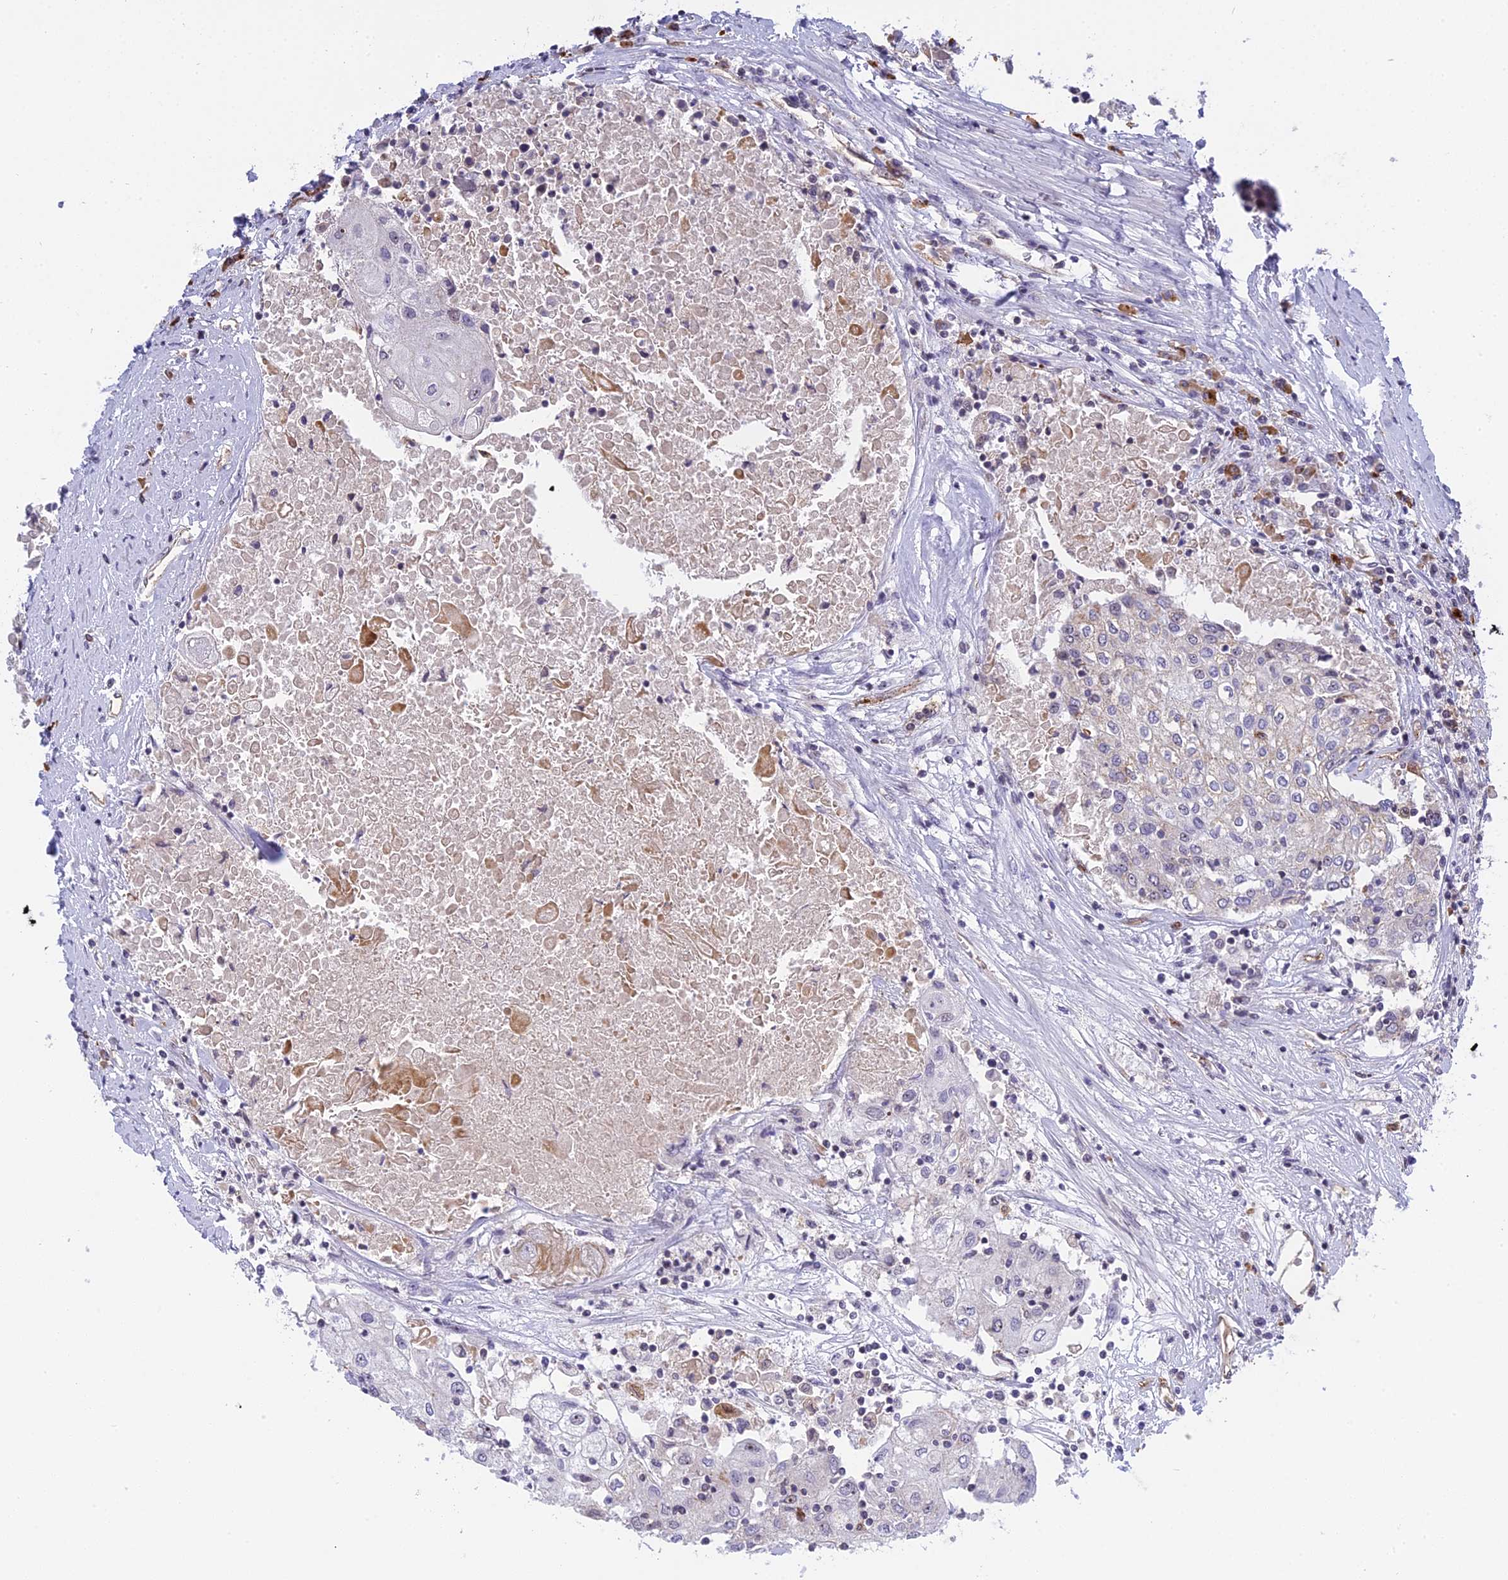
{"staining": {"intensity": "negative", "quantity": "none", "location": "none"}, "tissue": "urothelial cancer", "cell_type": "Tumor cells", "image_type": "cancer", "snomed": [{"axis": "morphology", "description": "Urothelial carcinoma, High grade"}, {"axis": "topography", "description": "Urinary bladder"}], "caption": "Immunohistochemical staining of human urothelial cancer exhibits no significant staining in tumor cells.", "gene": "MPND", "patient": {"sex": "female", "age": 85}}